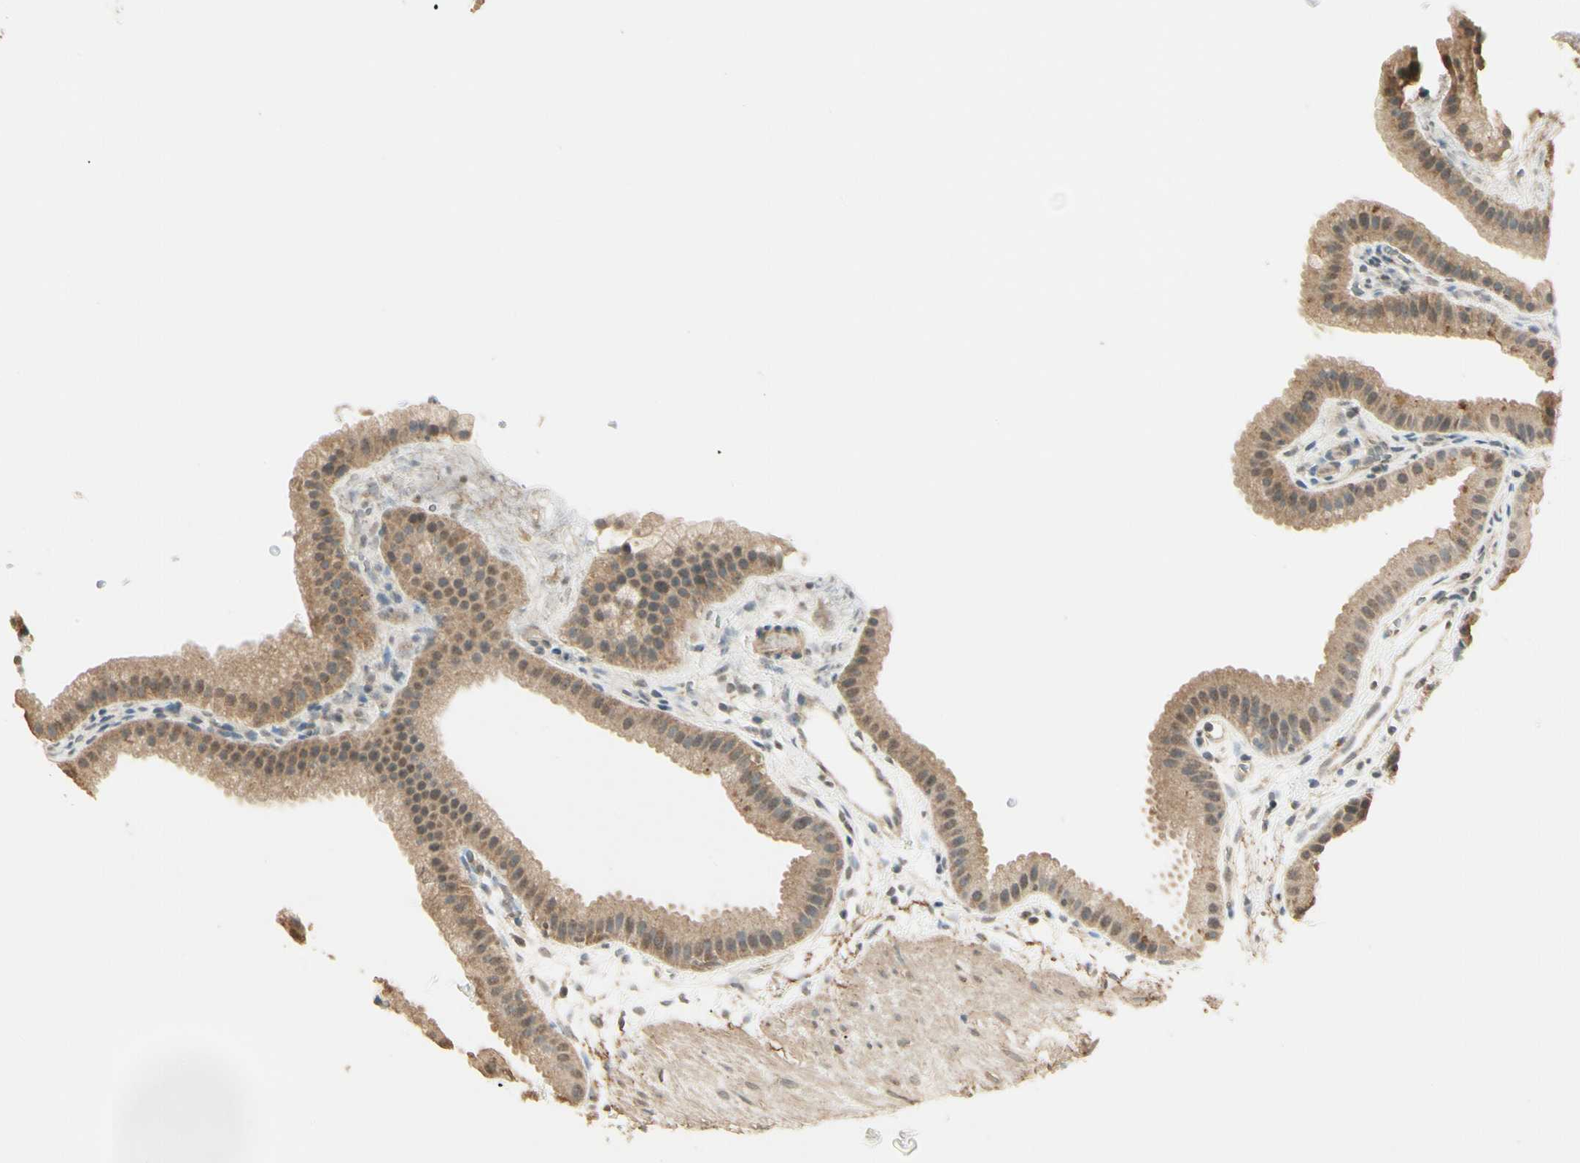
{"staining": {"intensity": "weak", "quantity": ">75%", "location": "cytoplasmic/membranous"}, "tissue": "gallbladder", "cell_type": "Glandular cells", "image_type": "normal", "snomed": [{"axis": "morphology", "description": "Normal tissue, NOS"}, {"axis": "topography", "description": "Gallbladder"}], "caption": "Approximately >75% of glandular cells in benign human gallbladder demonstrate weak cytoplasmic/membranous protein expression as visualized by brown immunohistochemical staining.", "gene": "SGCA", "patient": {"sex": "female", "age": 64}}